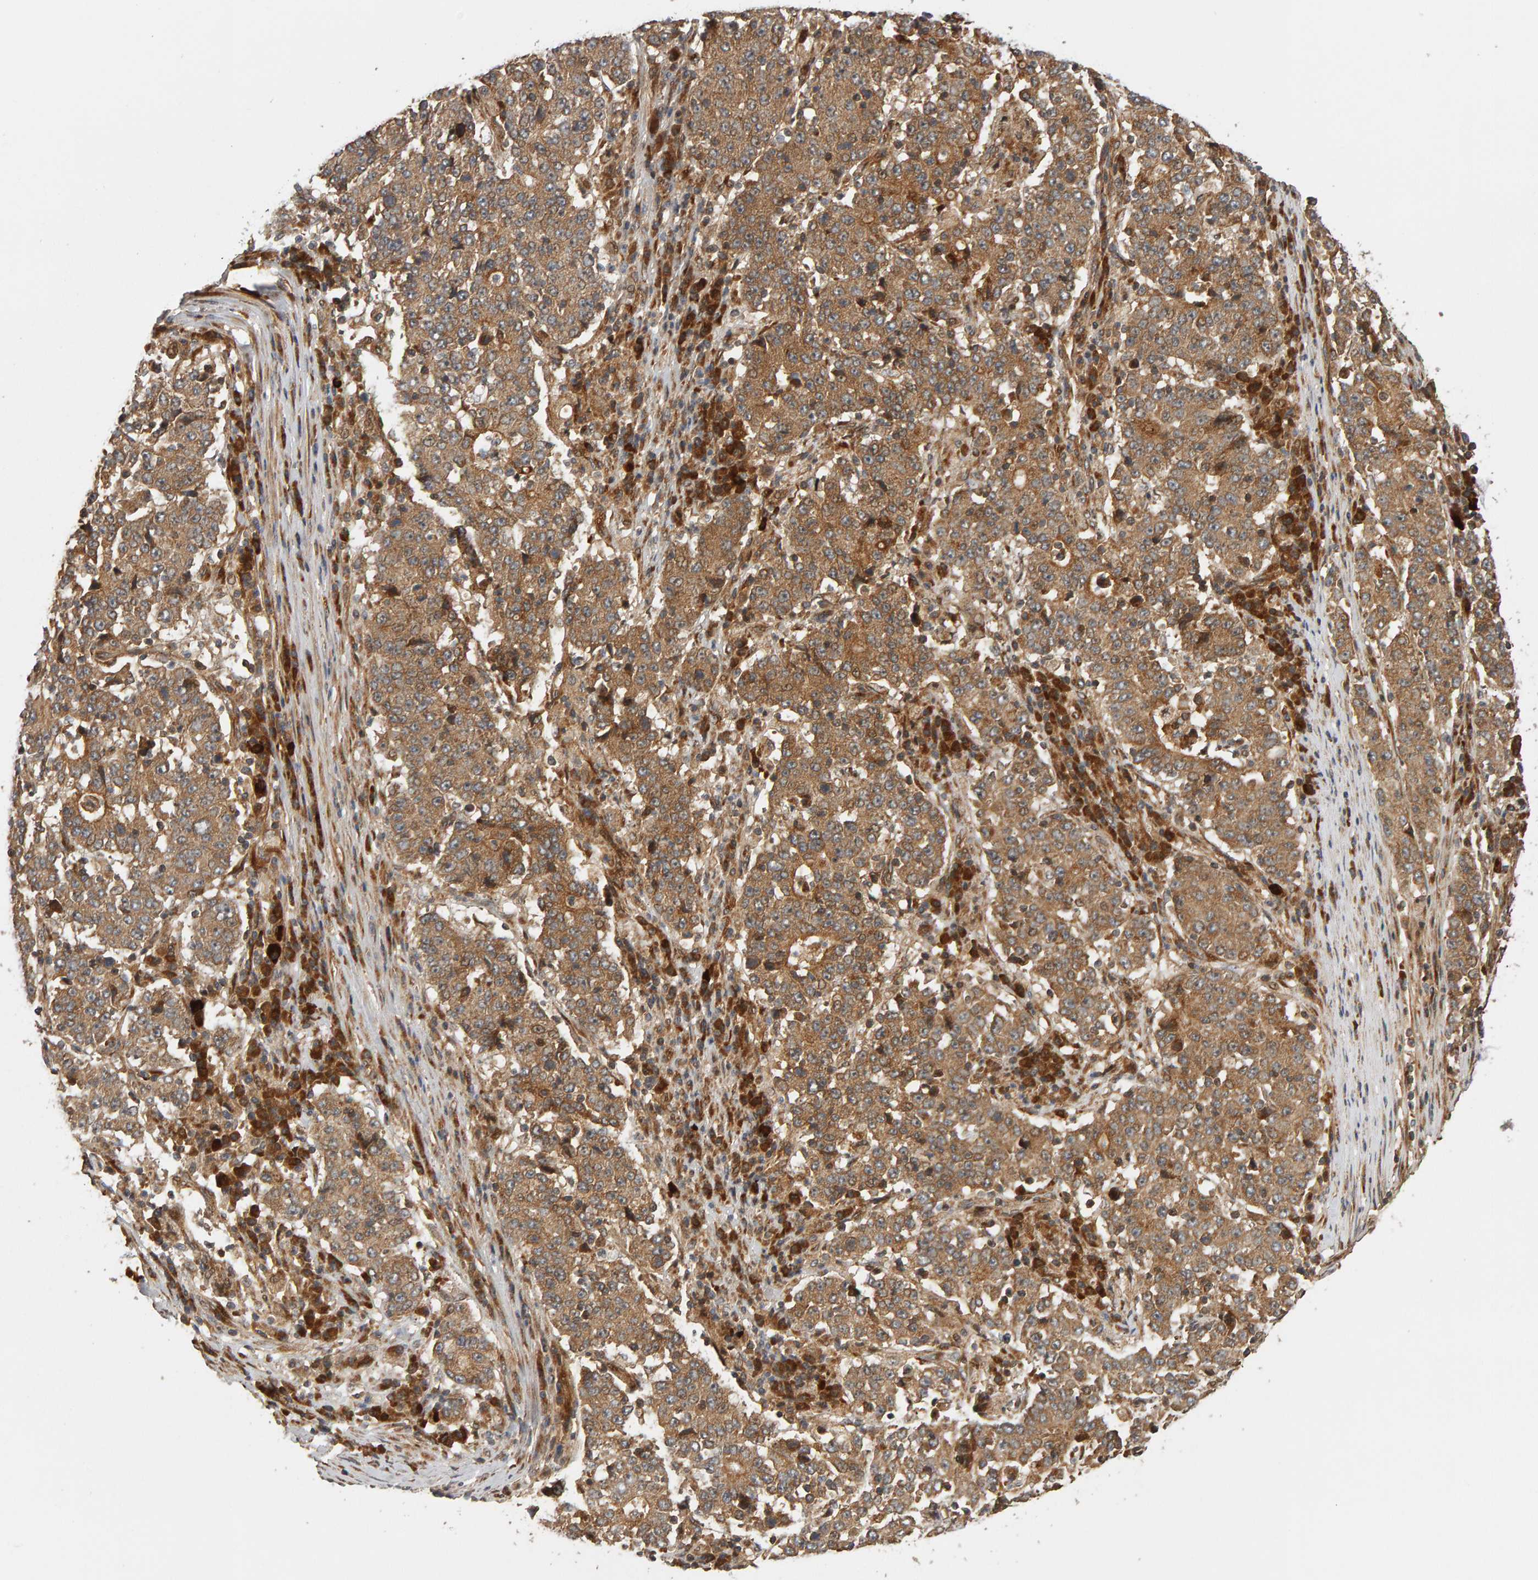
{"staining": {"intensity": "moderate", "quantity": ">75%", "location": "cytoplasmic/membranous"}, "tissue": "stomach cancer", "cell_type": "Tumor cells", "image_type": "cancer", "snomed": [{"axis": "morphology", "description": "Adenocarcinoma, NOS"}, {"axis": "topography", "description": "Stomach"}], "caption": "Adenocarcinoma (stomach) stained with immunohistochemistry (IHC) shows moderate cytoplasmic/membranous expression in approximately >75% of tumor cells.", "gene": "ZFAND1", "patient": {"sex": "male", "age": 59}}